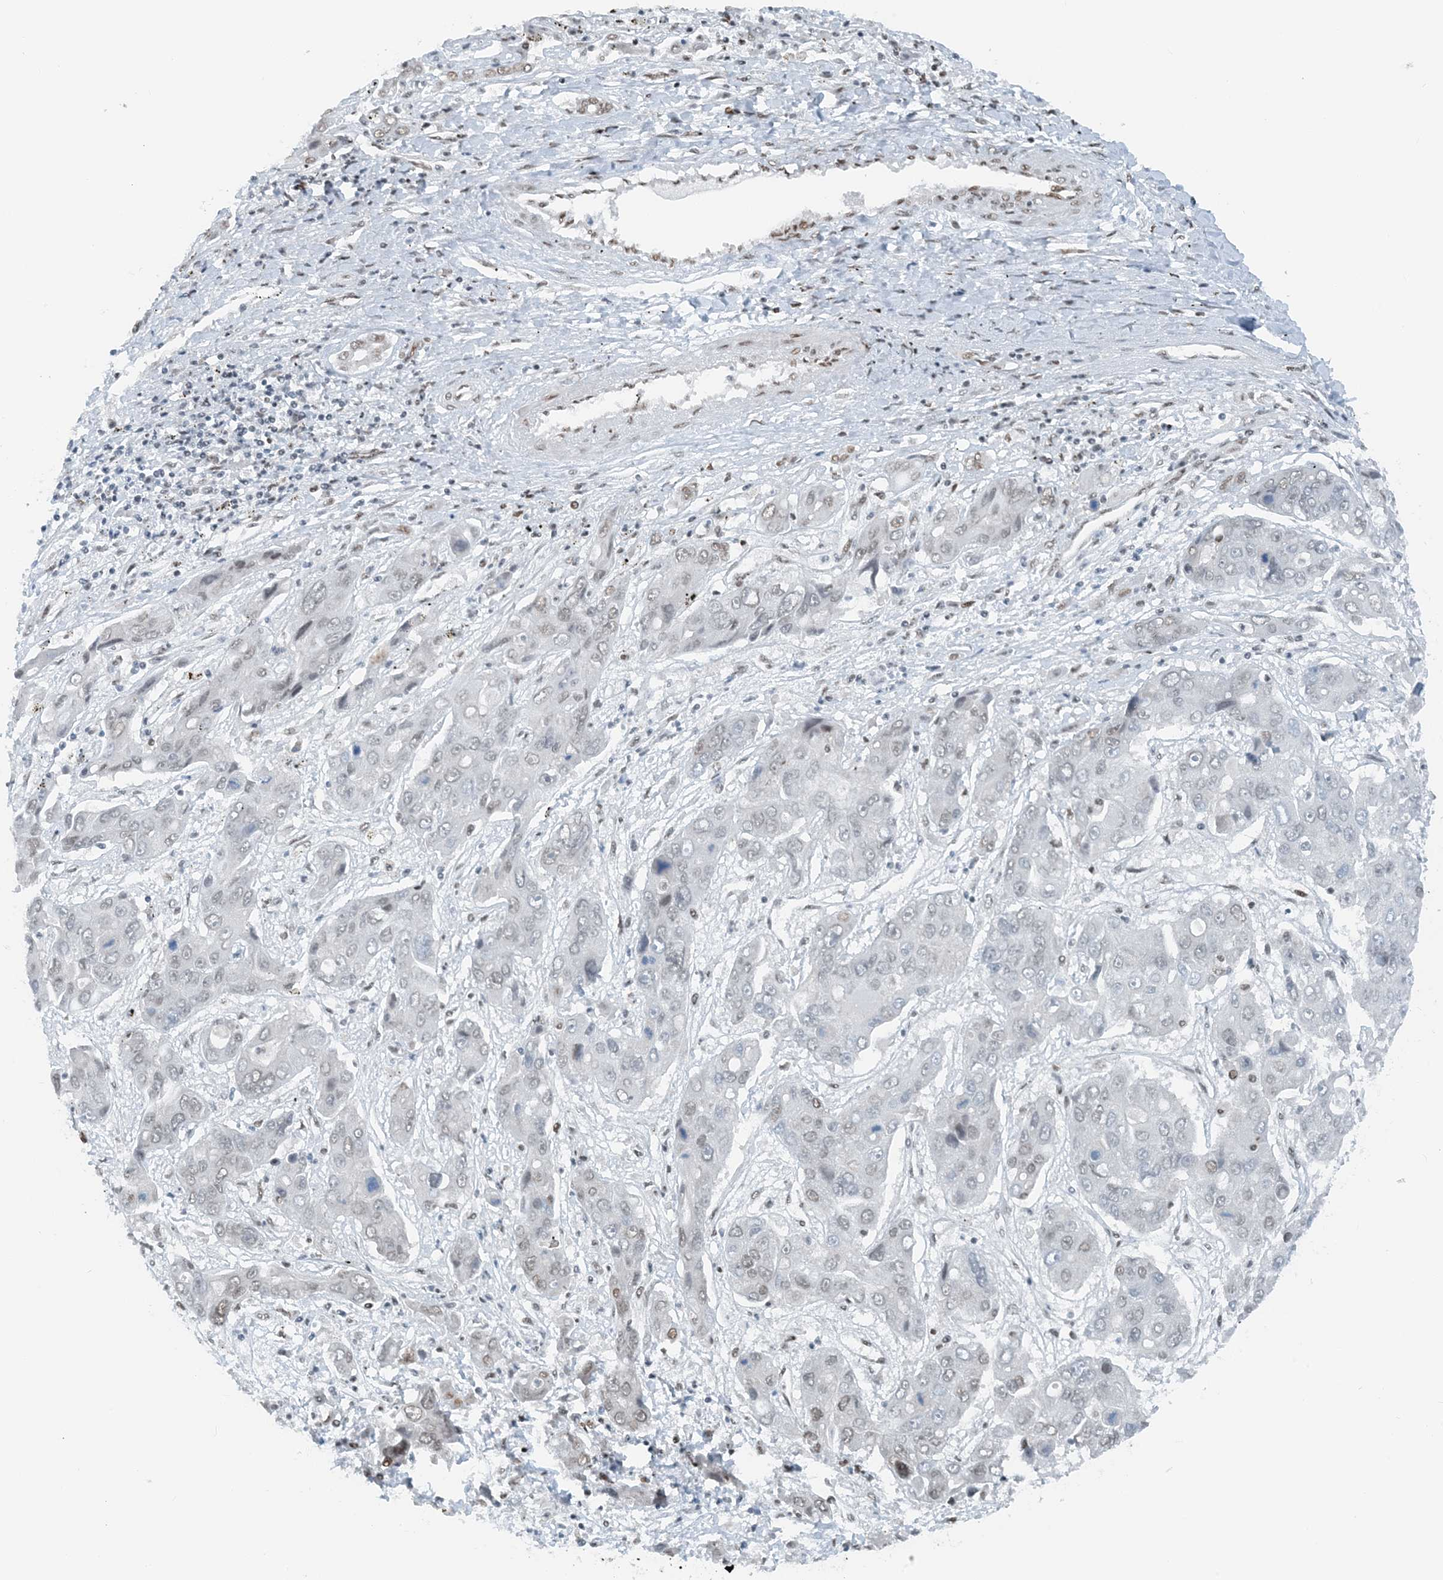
{"staining": {"intensity": "weak", "quantity": "<25%", "location": "nuclear"}, "tissue": "liver cancer", "cell_type": "Tumor cells", "image_type": "cancer", "snomed": [{"axis": "morphology", "description": "Cholangiocarcinoma"}, {"axis": "topography", "description": "Liver"}], "caption": "Tumor cells are negative for brown protein staining in liver cancer (cholangiocarcinoma). The staining was performed using DAB (3,3'-diaminobenzidine) to visualize the protein expression in brown, while the nuclei were stained in blue with hematoxylin (Magnification: 20x).", "gene": "ZNF500", "patient": {"sex": "male", "age": 67}}